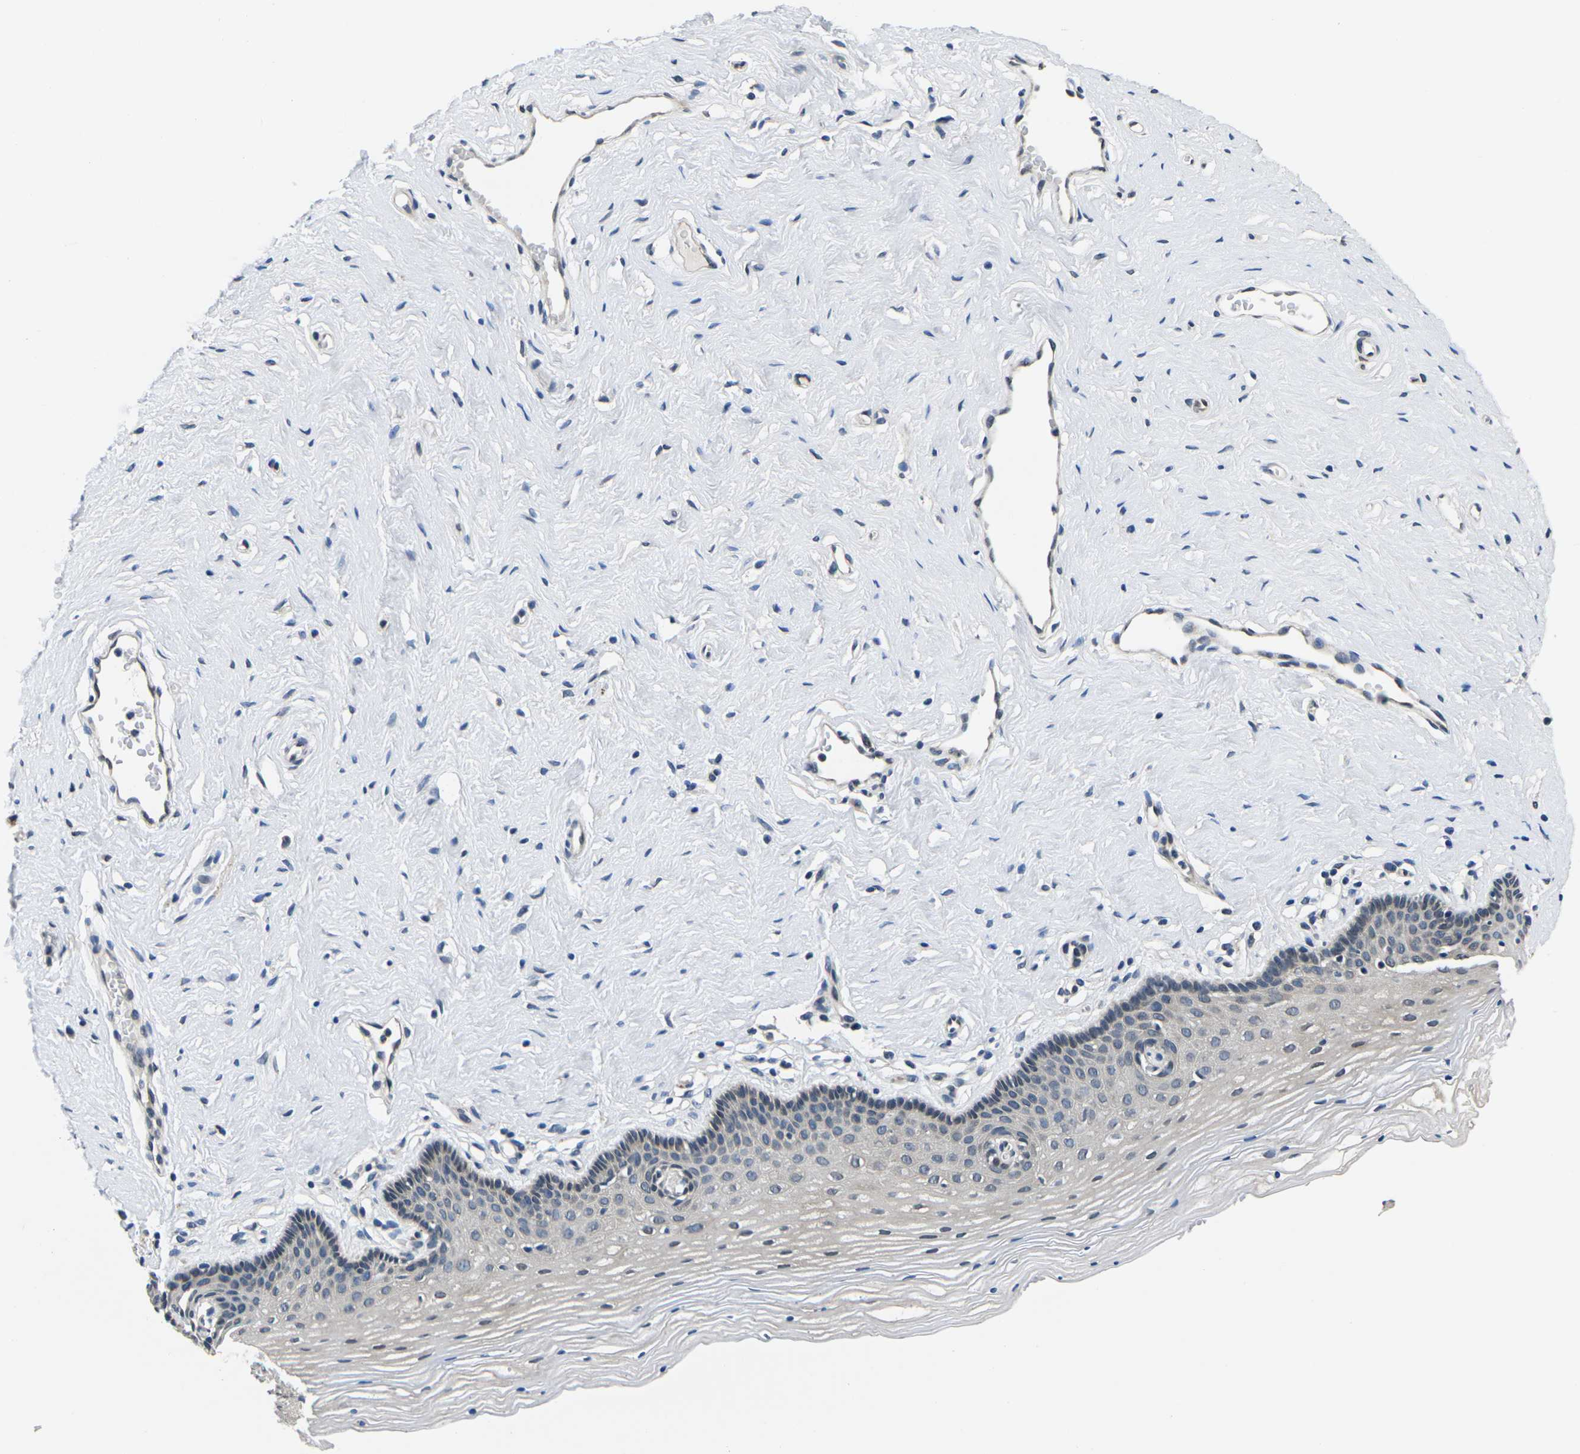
{"staining": {"intensity": "negative", "quantity": "none", "location": "none"}, "tissue": "vagina", "cell_type": "Squamous epithelial cells", "image_type": "normal", "snomed": [{"axis": "morphology", "description": "Normal tissue, NOS"}, {"axis": "topography", "description": "Vagina"}], "caption": "High magnification brightfield microscopy of normal vagina stained with DAB (brown) and counterstained with hematoxylin (blue): squamous epithelial cells show no significant expression.", "gene": "SNX10", "patient": {"sex": "female", "age": 32}}